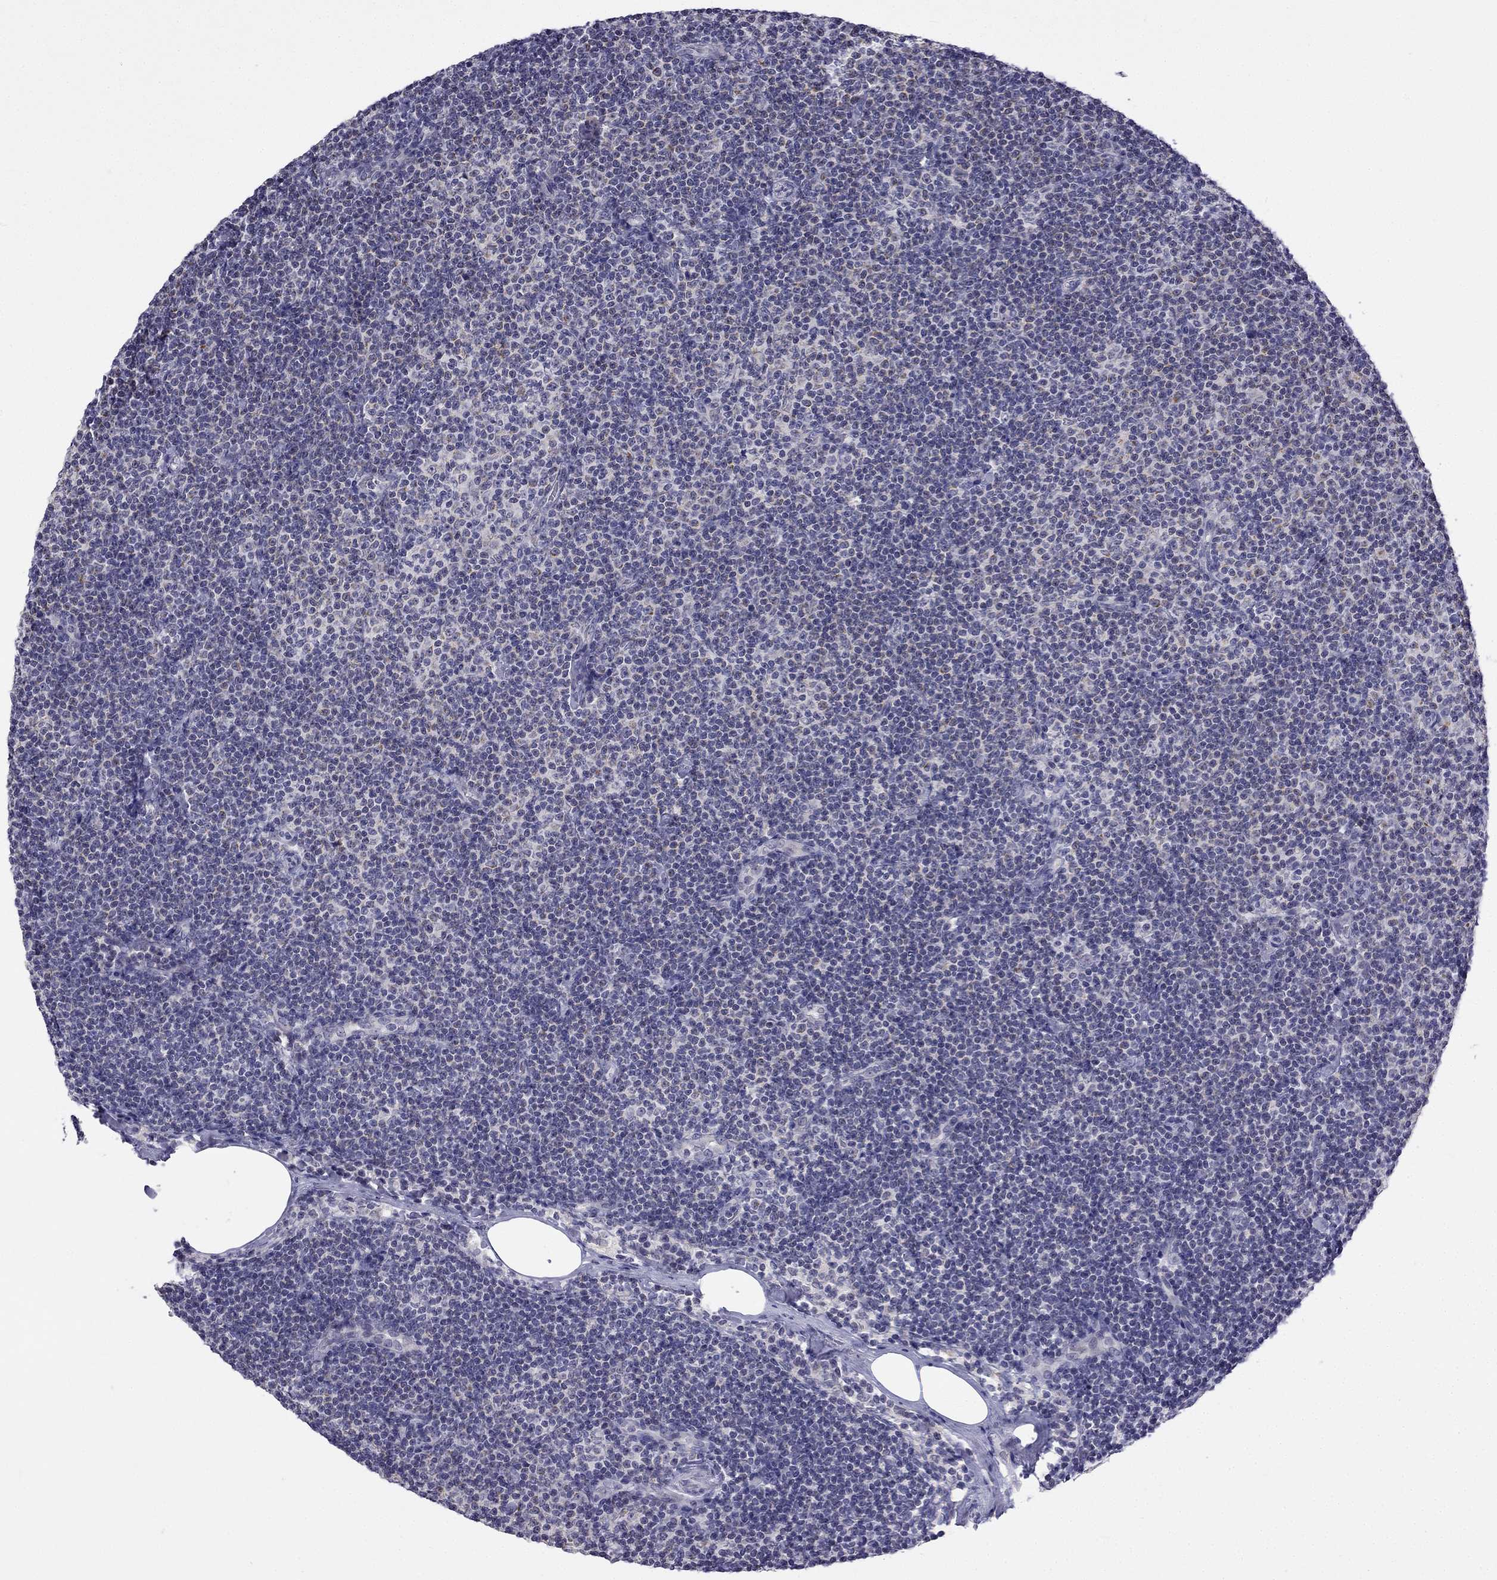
{"staining": {"intensity": "negative", "quantity": "none", "location": "none"}, "tissue": "lymphoma", "cell_type": "Tumor cells", "image_type": "cancer", "snomed": [{"axis": "morphology", "description": "Malignant lymphoma, non-Hodgkin's type, Low grade"}, {"axis": "topography", "description": "Lymph node"}], "caption": "Immunohistochemistry micrograph of neoplastic tissue: lymphoma stained with DAB (3,3'-diaminobenzidine) exhibits no significant protein expression in tumor cells. (DAB IHC visualized using brightfield microscopy, high magnification).", "gene": "C5orf49", "patient": {"sex": "male", "age": 81}}